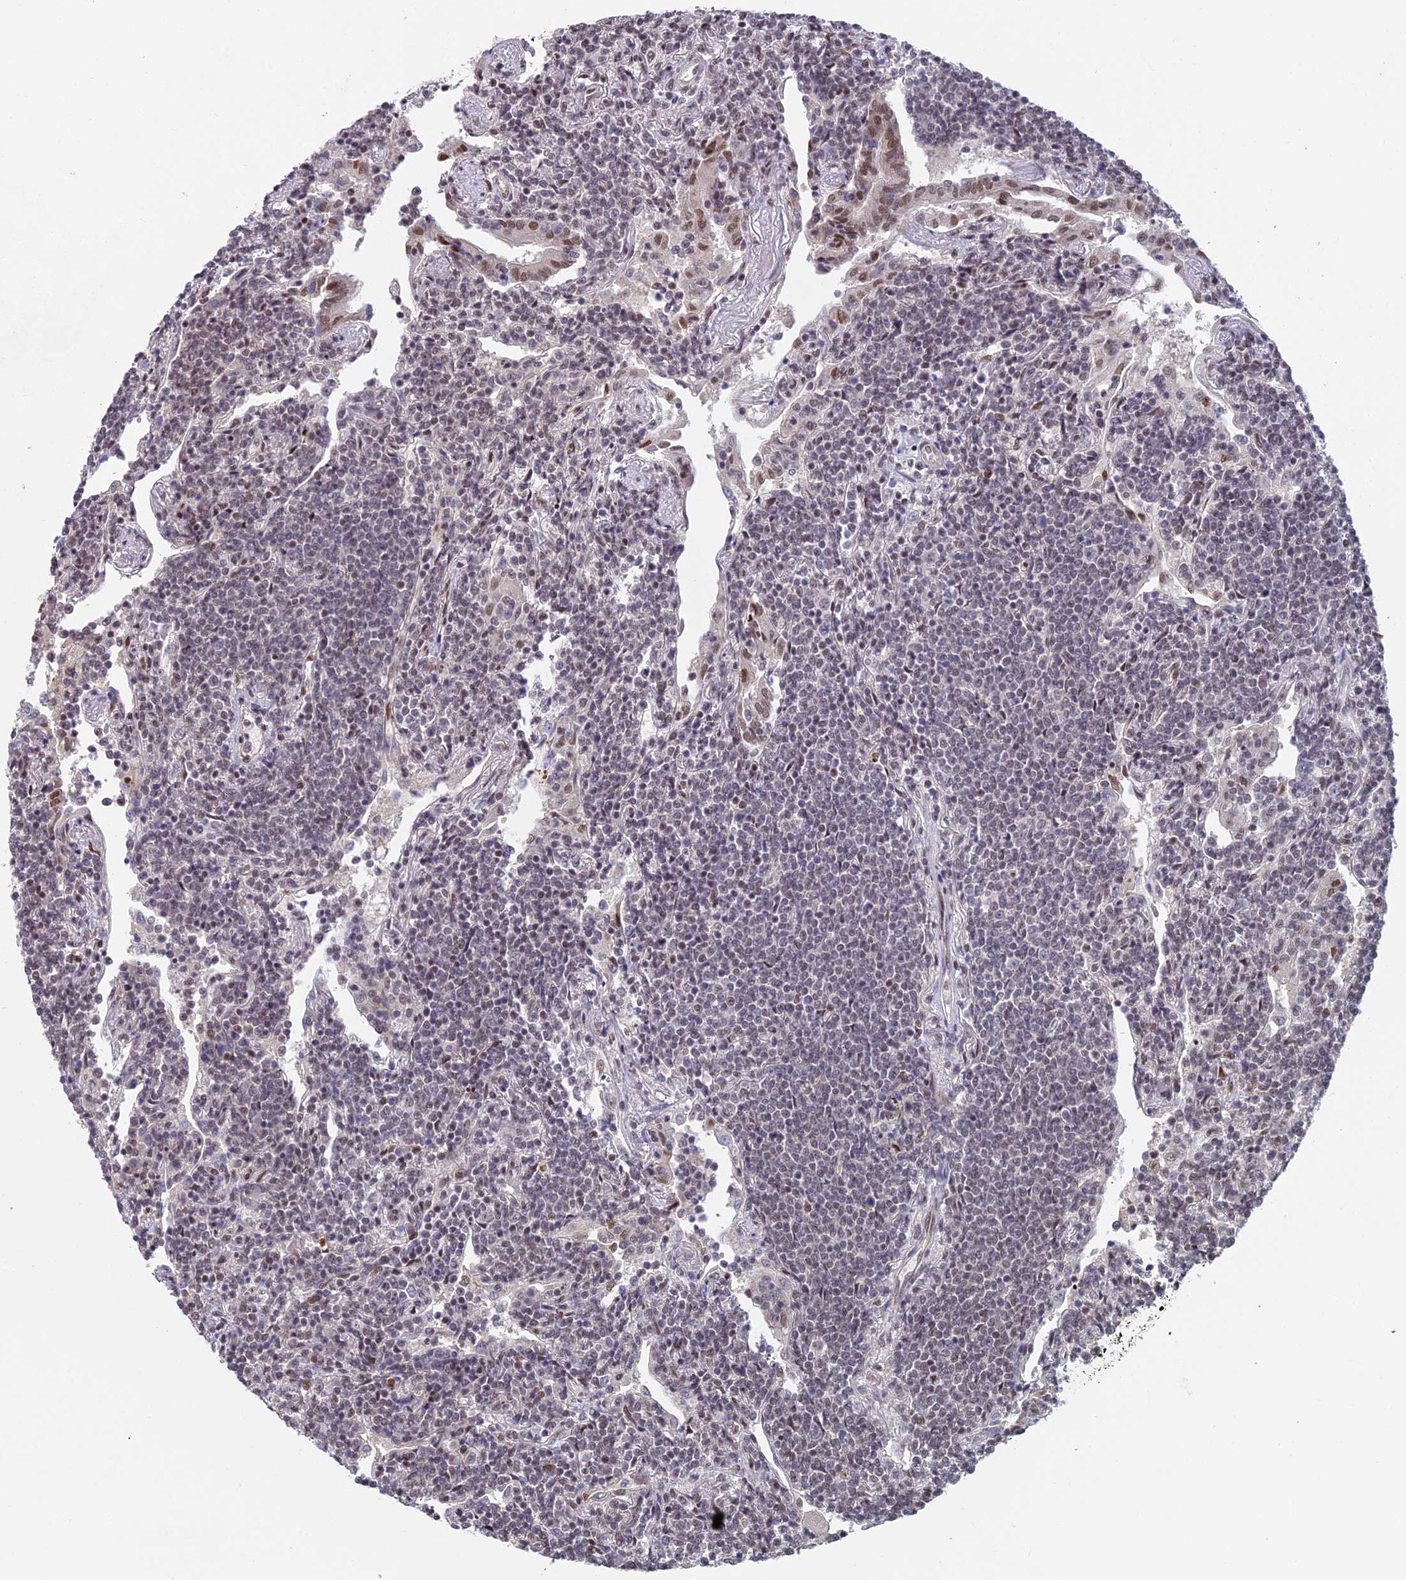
{"staining": {"intensity": "negative", "quantity": "none", "location": "none"}, "tissue": "lymphoma", "cell_type": "Tumor cells", "image_type": "cancer", "snomed": [{"axis": "morphology", "description": "Malignant lymphoma, non-Hodgkin's type, Low grade"}, {"axis": "topography", "description": "Lung"}], "caption": "Immunohistochemistry histopathology image of lymphoma stained for a protein (brown), which exhibits no expression in tumor cells.", "gene": "ABHD17A", "patient": {"sex": "female", "age": 71}}